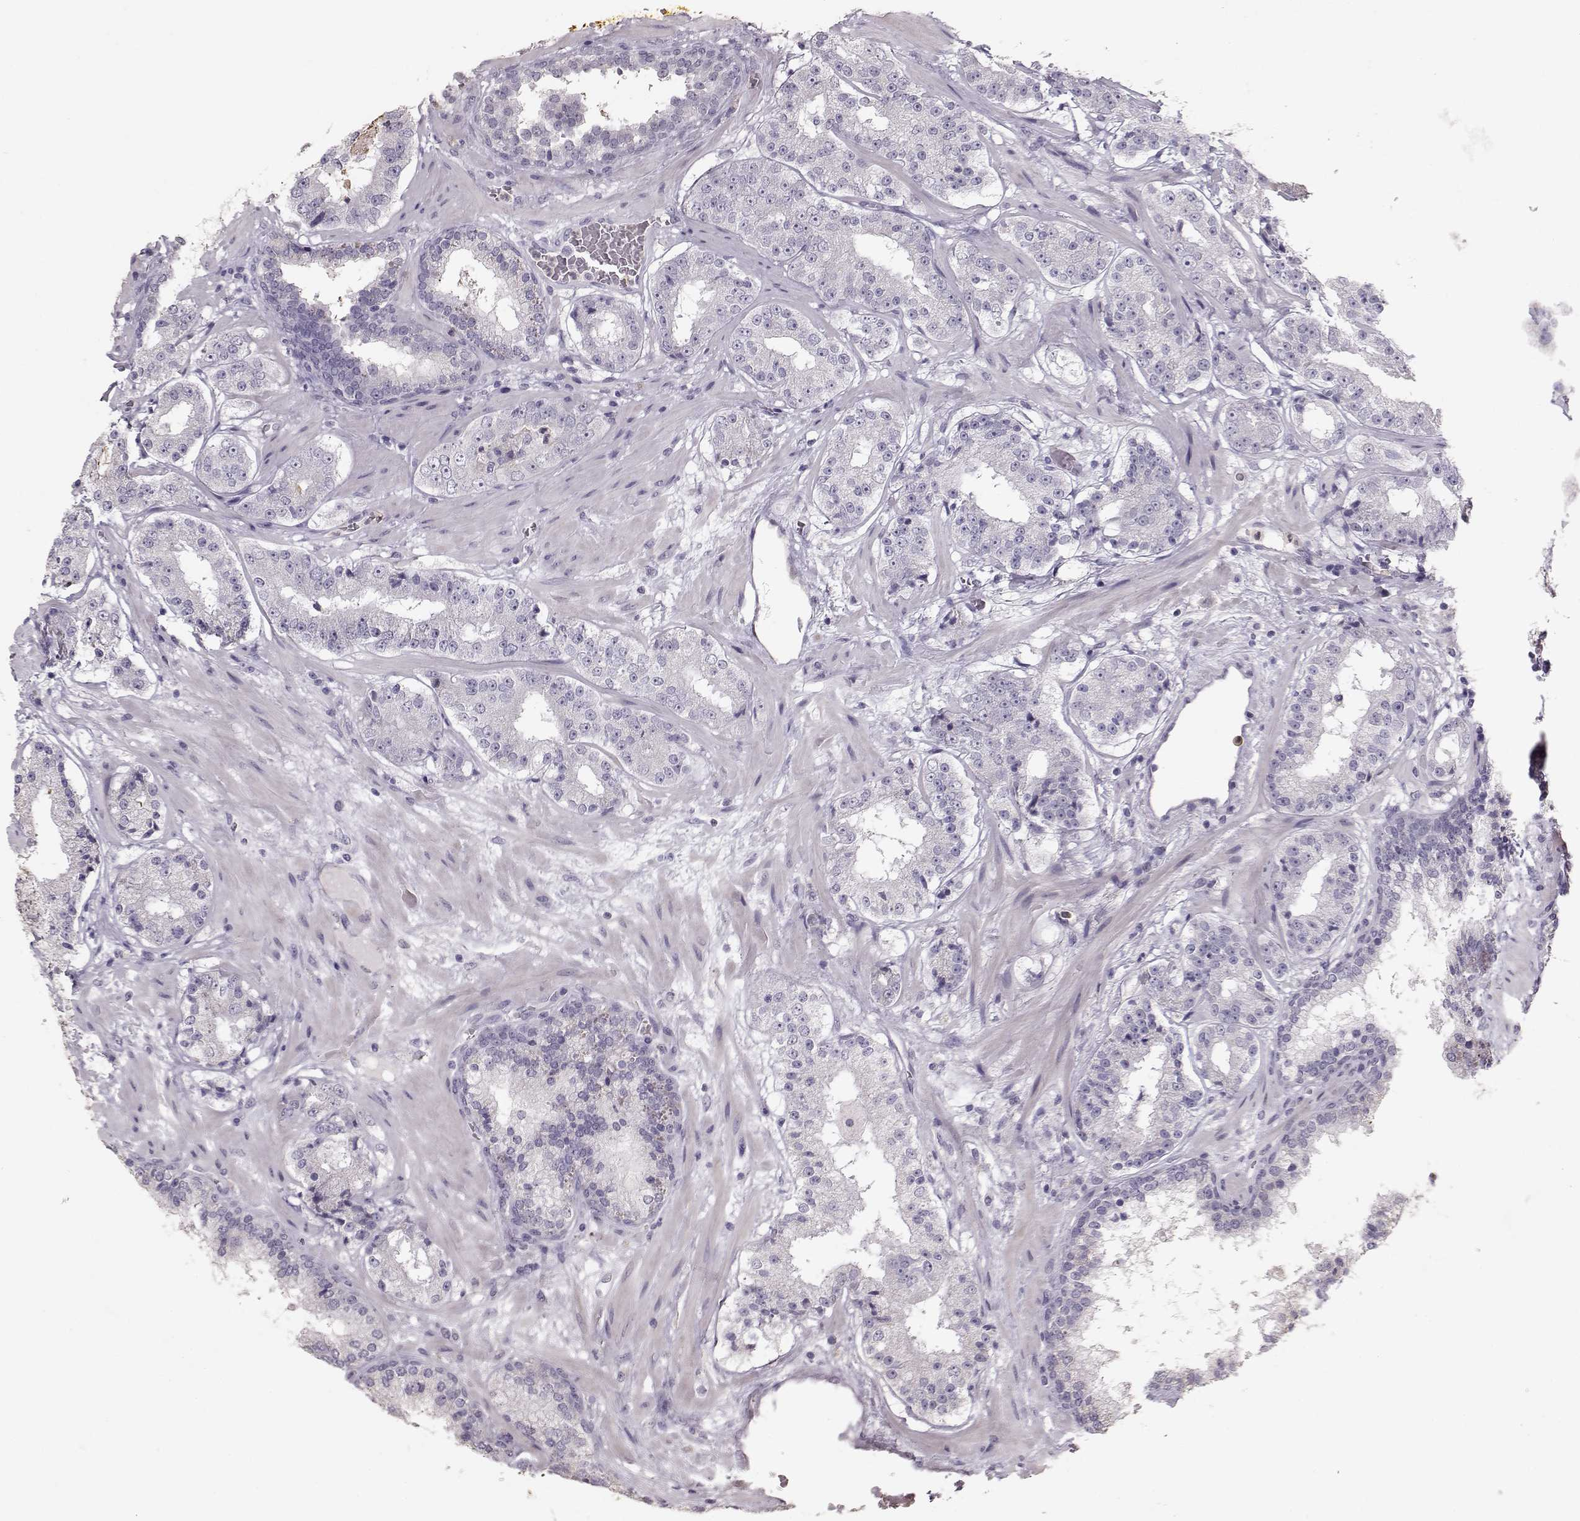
{"staining": {"intensity": "negative", "quantity": "none", "location": "none"}, "tissue": "prostate cancer", "cell_type": "Tumor cells", "image_type": "cancer", "snomed": [{"axis": "morphology", "description": "Adenocarcinoma, Low grade"}, {"axis": "topography", "description": "Prostate"}], "caption": "IHC image of neoplastic tissue: human prostate low-grade adenocarcinoma stained with DAB exhibits no significant protein positivity in tumor cells.", "gene": "POU1F1", "patient": {"sex": "male", "age": 60}}